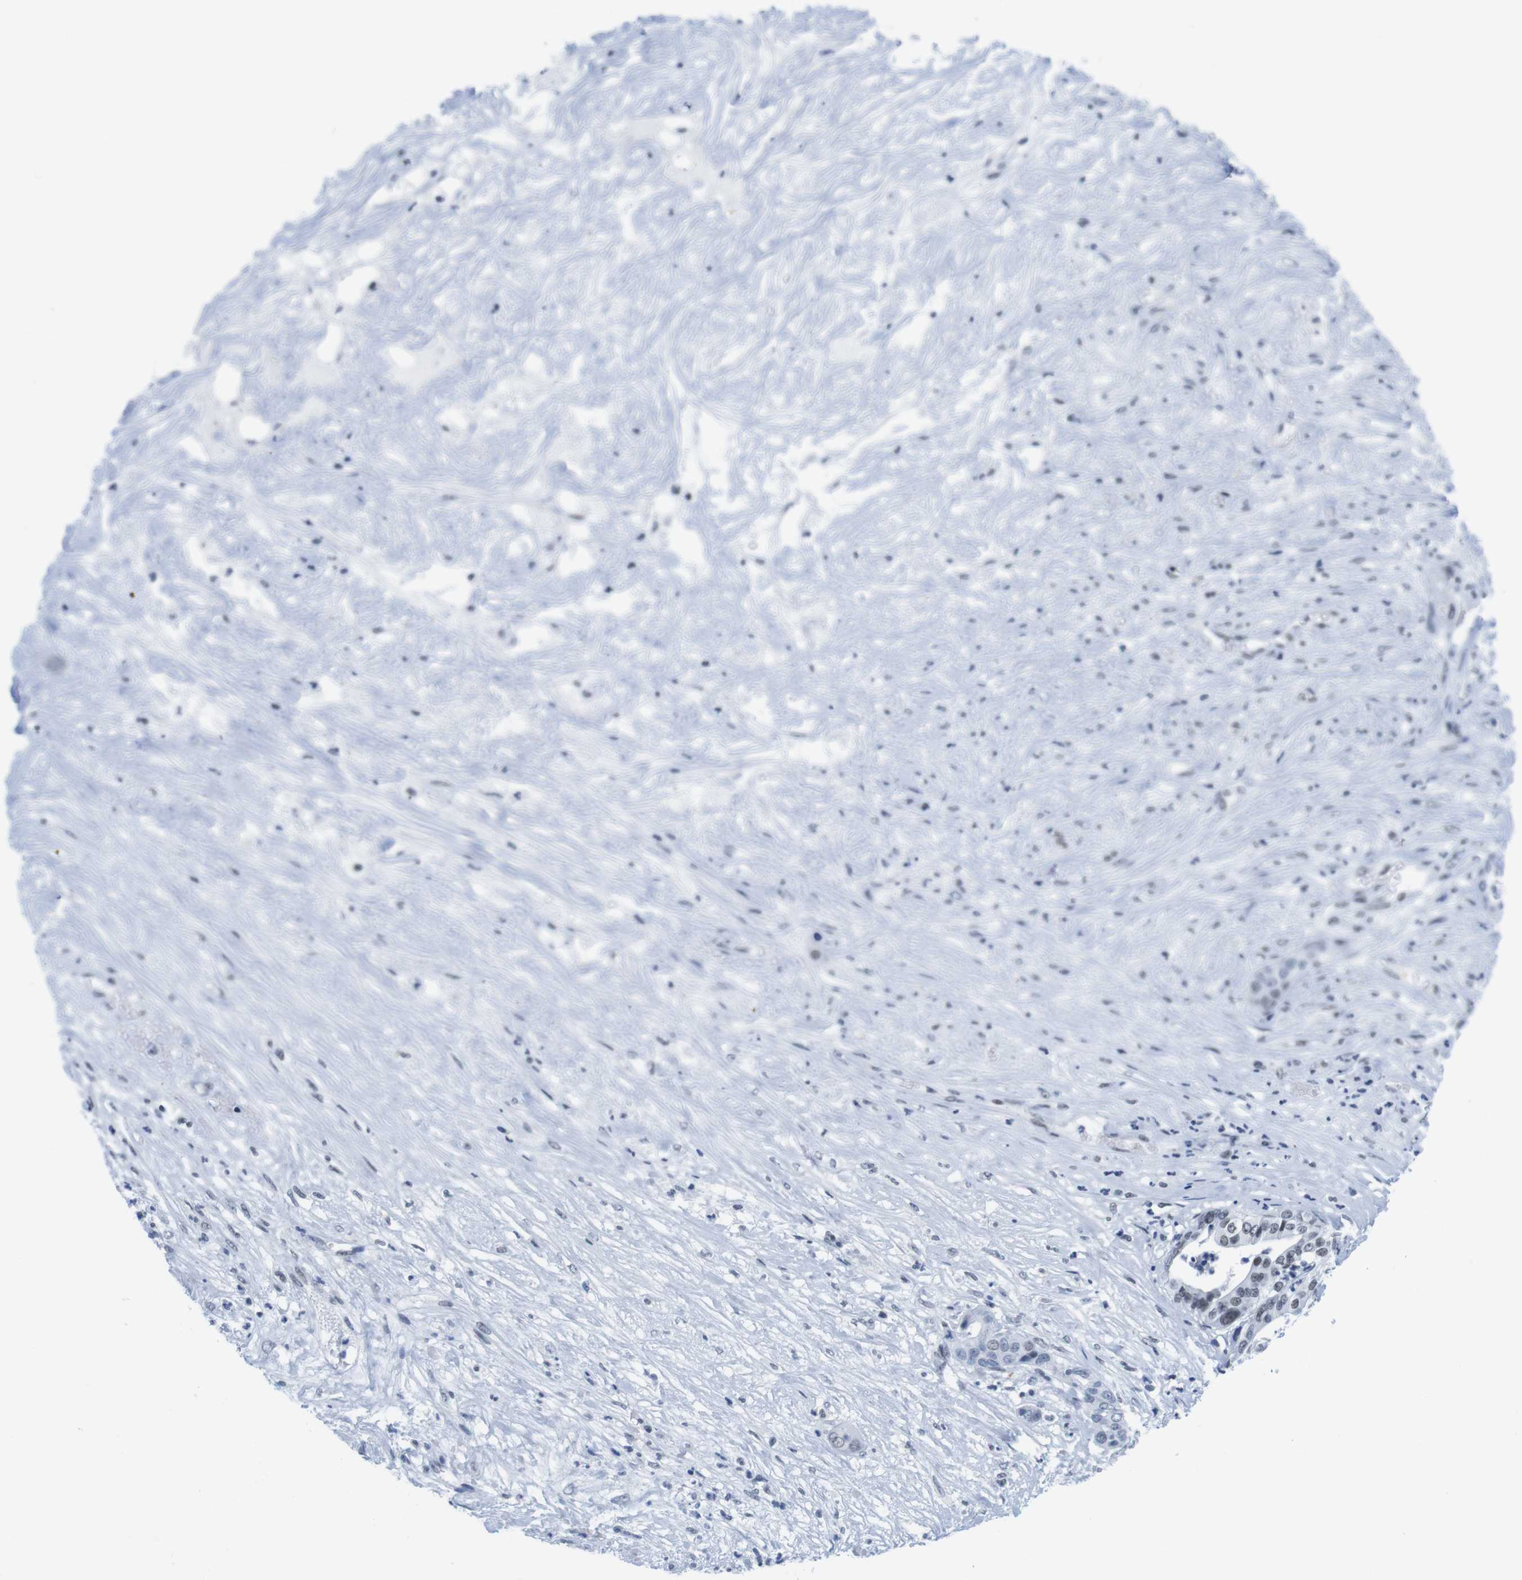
{"staining": {"intensity": "moderate", "quantity": "25%-75%", "location": "nuclear"}, "tissue": "liver cancer", "cell_type": "Tumor cells", "image_type": "cancer", "snomed": [{"axis": "morphology", "description": "Cholangiocarcinoma"}, {"axis": "topography", "description": "Liver"}], "caption": "Tumor cells reveal medium levels of moderate nuclear positivity in approximately 25%-75% of cells in liver cancer (cholangiocarcinoma). (DAB (3,3'-diaminobenzidine) IHC with brightfield microscopy, high magnification).", "gene": "IFI16", "patient": {"sex": "female", "age": 61}}